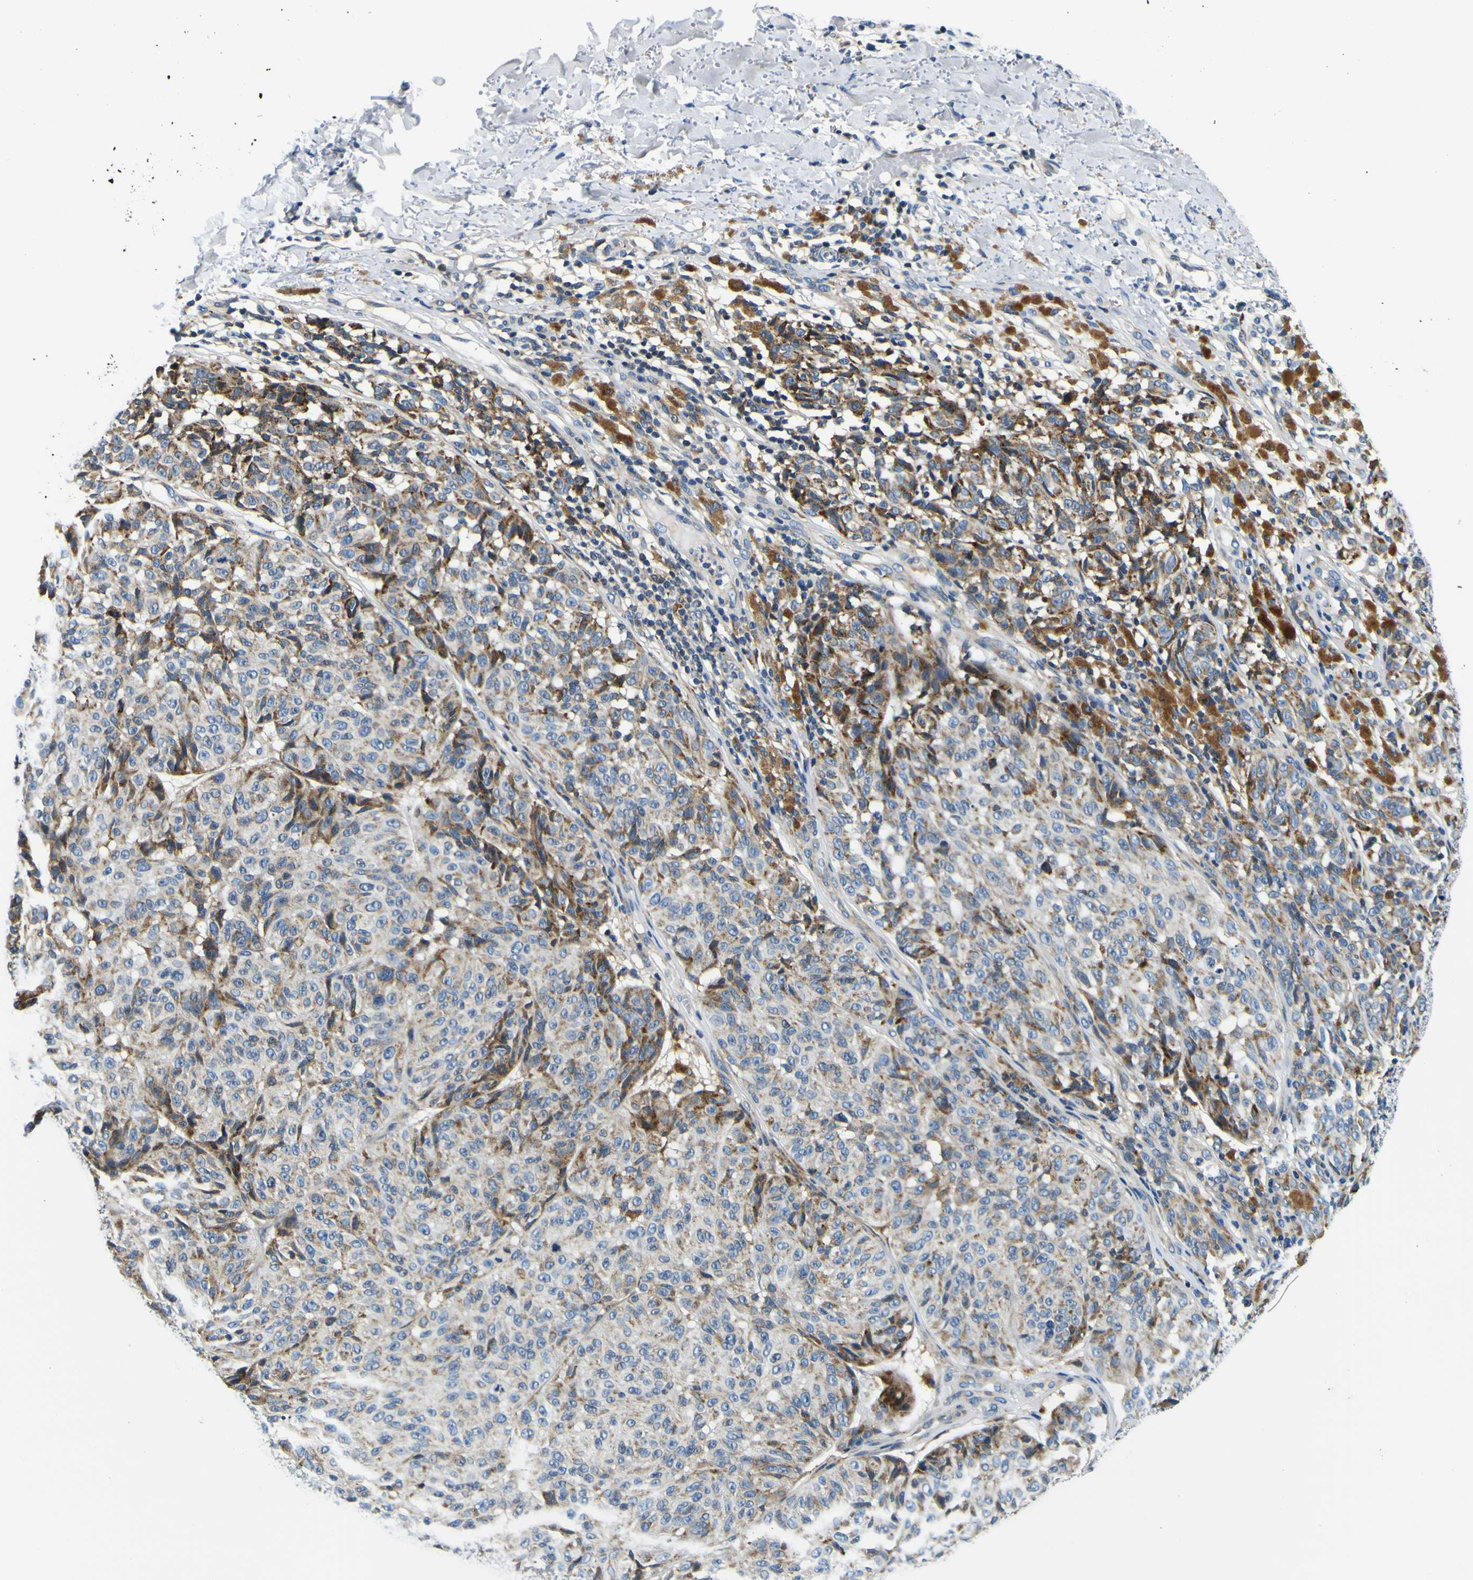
{"staining": {"intensity": "weak", "quantity": "<25%", "location": "cytoplasmic/membranous"}, "tissue": "melanoma", "cell_type": "Tumor cells", "image_type": "cancer", "snomed": [{"axis": "morphology", "description": "Malignant melanoma, NOS"}, {"axis": "topography", "description": "Skin"}], "caption": "Immunohistochemical staining of malignant melanoma reveals no significant positivity in tumor cells. The staining is performed using DAB brown chromogen with nuclei counter-stained in using hematoxylin.", "gene": "NLRP3", "patient": {"sex": "female", "age": 46}}